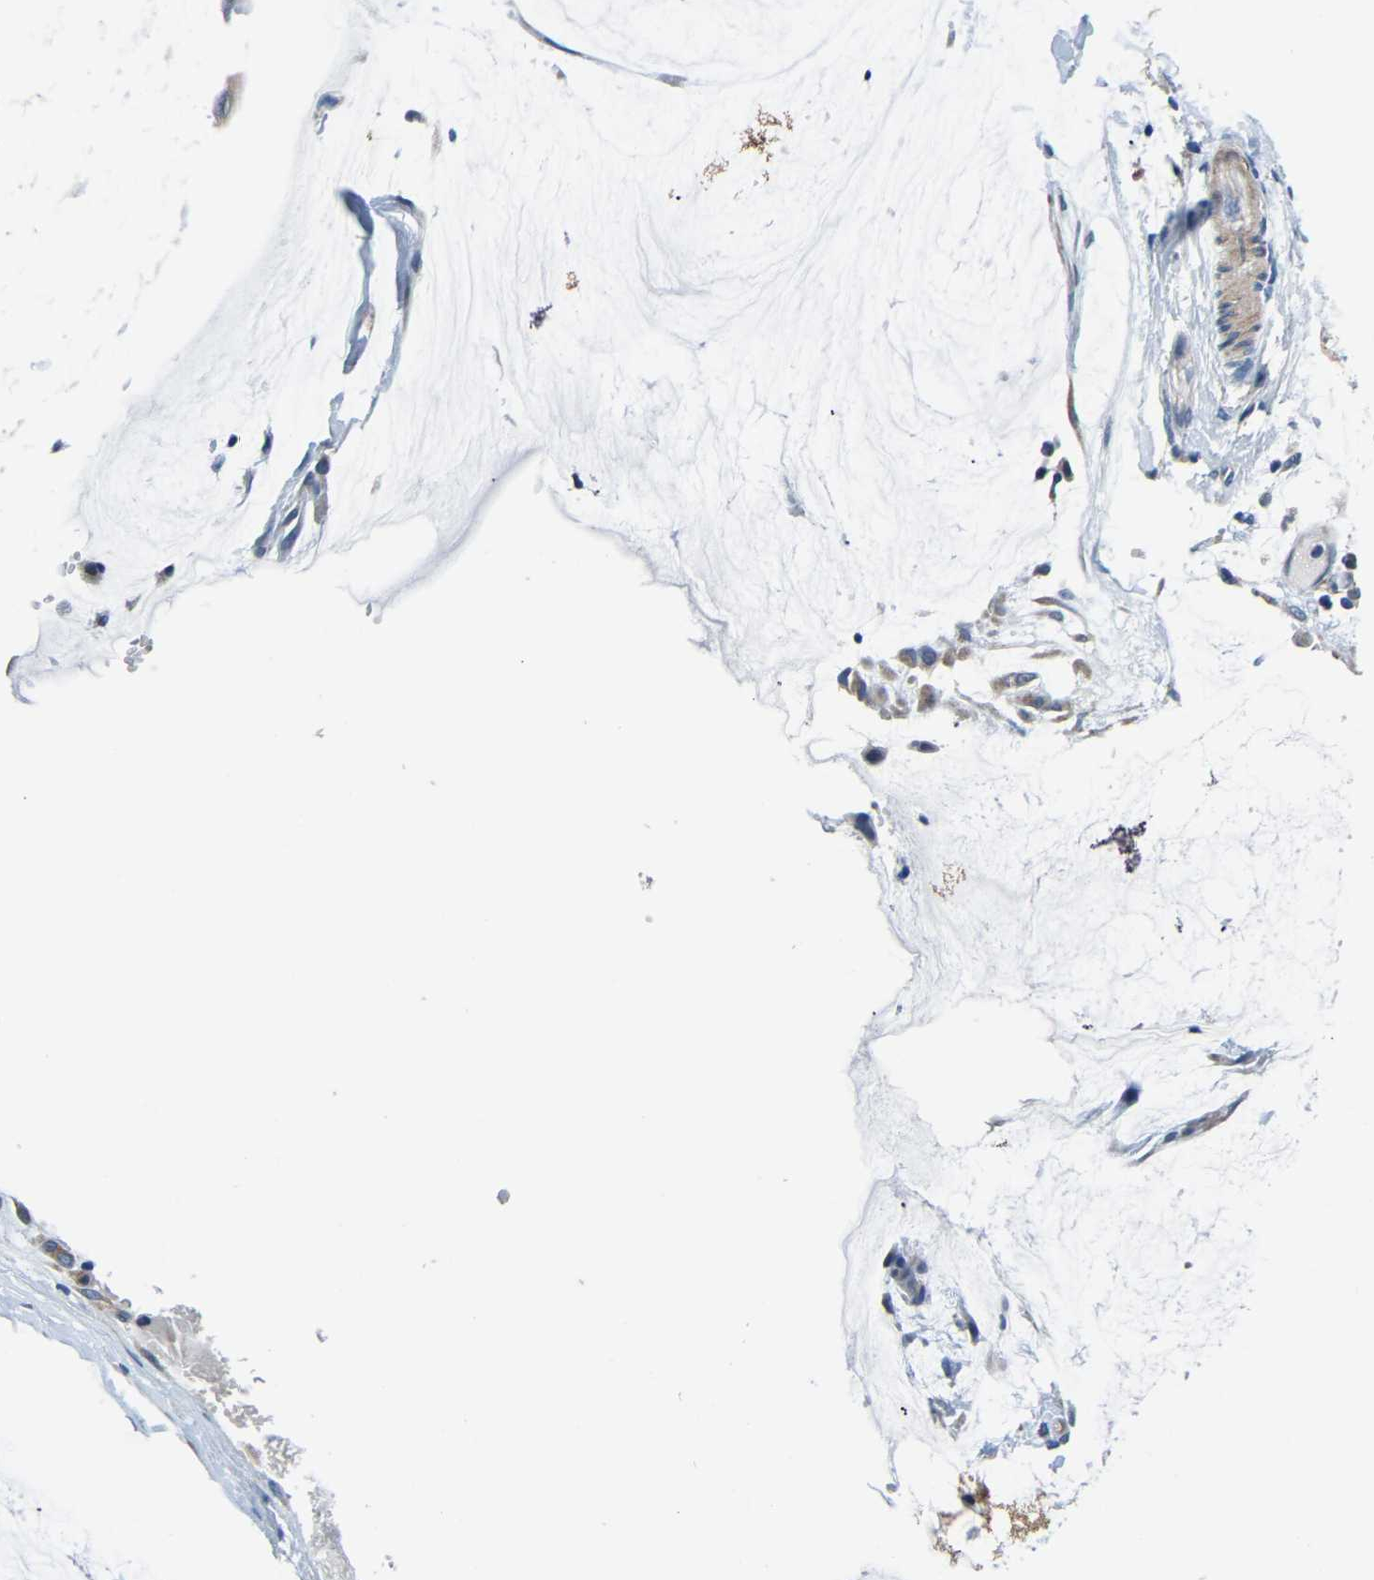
{"staining": {"intensity": "weak", "quantity": ">75%", "location": "cytoplasmic/membranous"}, "tissue": "ovarian cancer", "cell_type": "Tumor cells", "image_type": "cancer", "snomed": [{"axis": "morphology", "description": "Cystadenocarcinoma, mucinous, NOS"}, {"axis": "topography", "description": "Ovary"}], "caption": "Protein expression analysis of ovarian cancer (mucinous cystadenocarcinoma) demonstrates weak cytoplasmic/membranous expression in approximately >75% of tumor cells.", "gene": "LIAS", "patient": {"sex": "female", "age": 39}}